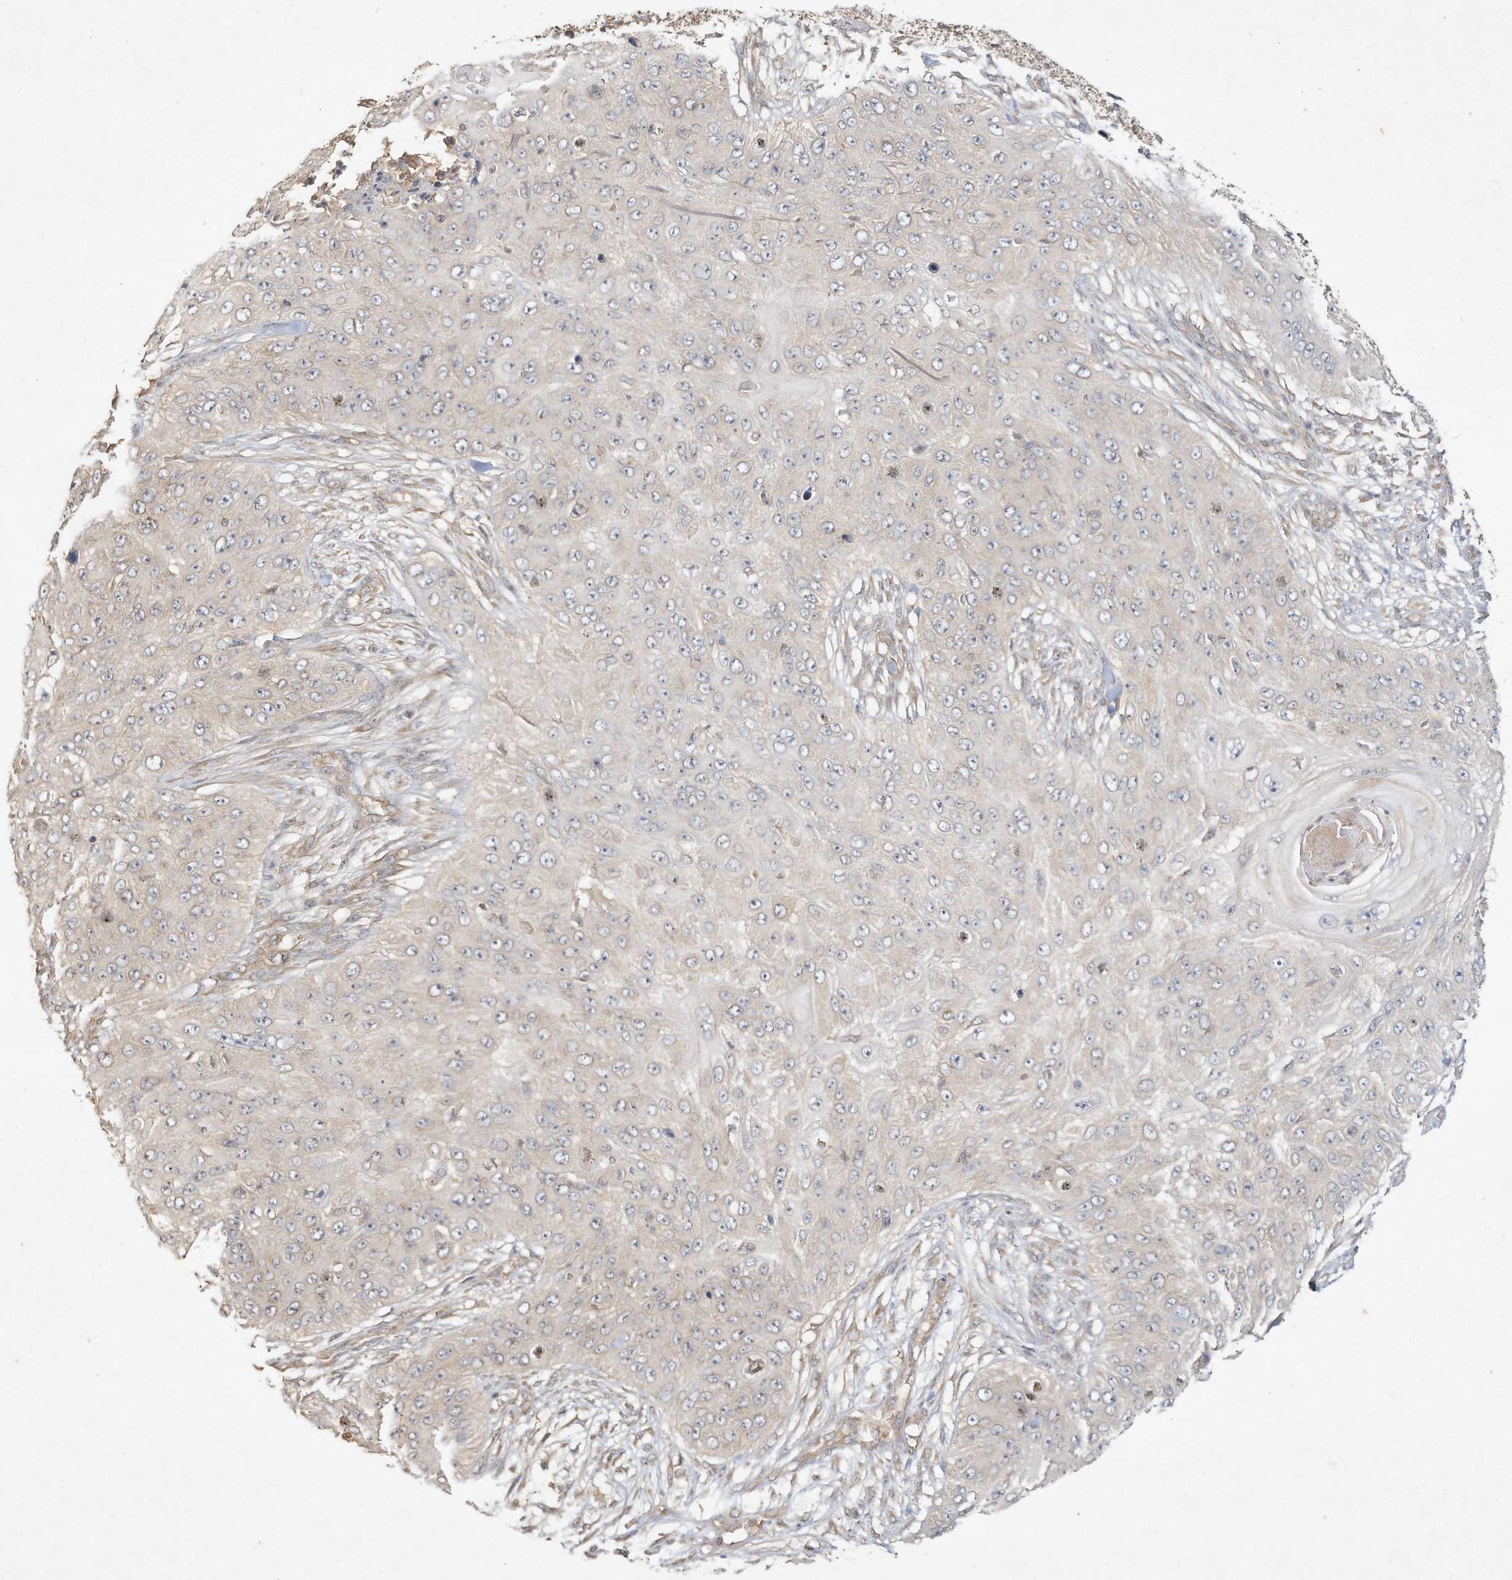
{"staining": {"intensity": "negative", "quantity": "none", "location": "none"}, "tissue": "skin cancer", "cell_type": "Tumor cells", "image_type": "cancer", "snomed": [{"axis": "morphology", "description": "Squamous cell carcinoma, NOS"}, {"axis": "topography", "description": "Skin"}], "caption": "This micrograph is of skin cancer stained with immunohistochemistry to label a protein in brown with the nuclei are counter-stained blue. There is no expression in tumor cells.", "gene": "DYNC1I2", "patient": {"sex": "female", "age": 80}}